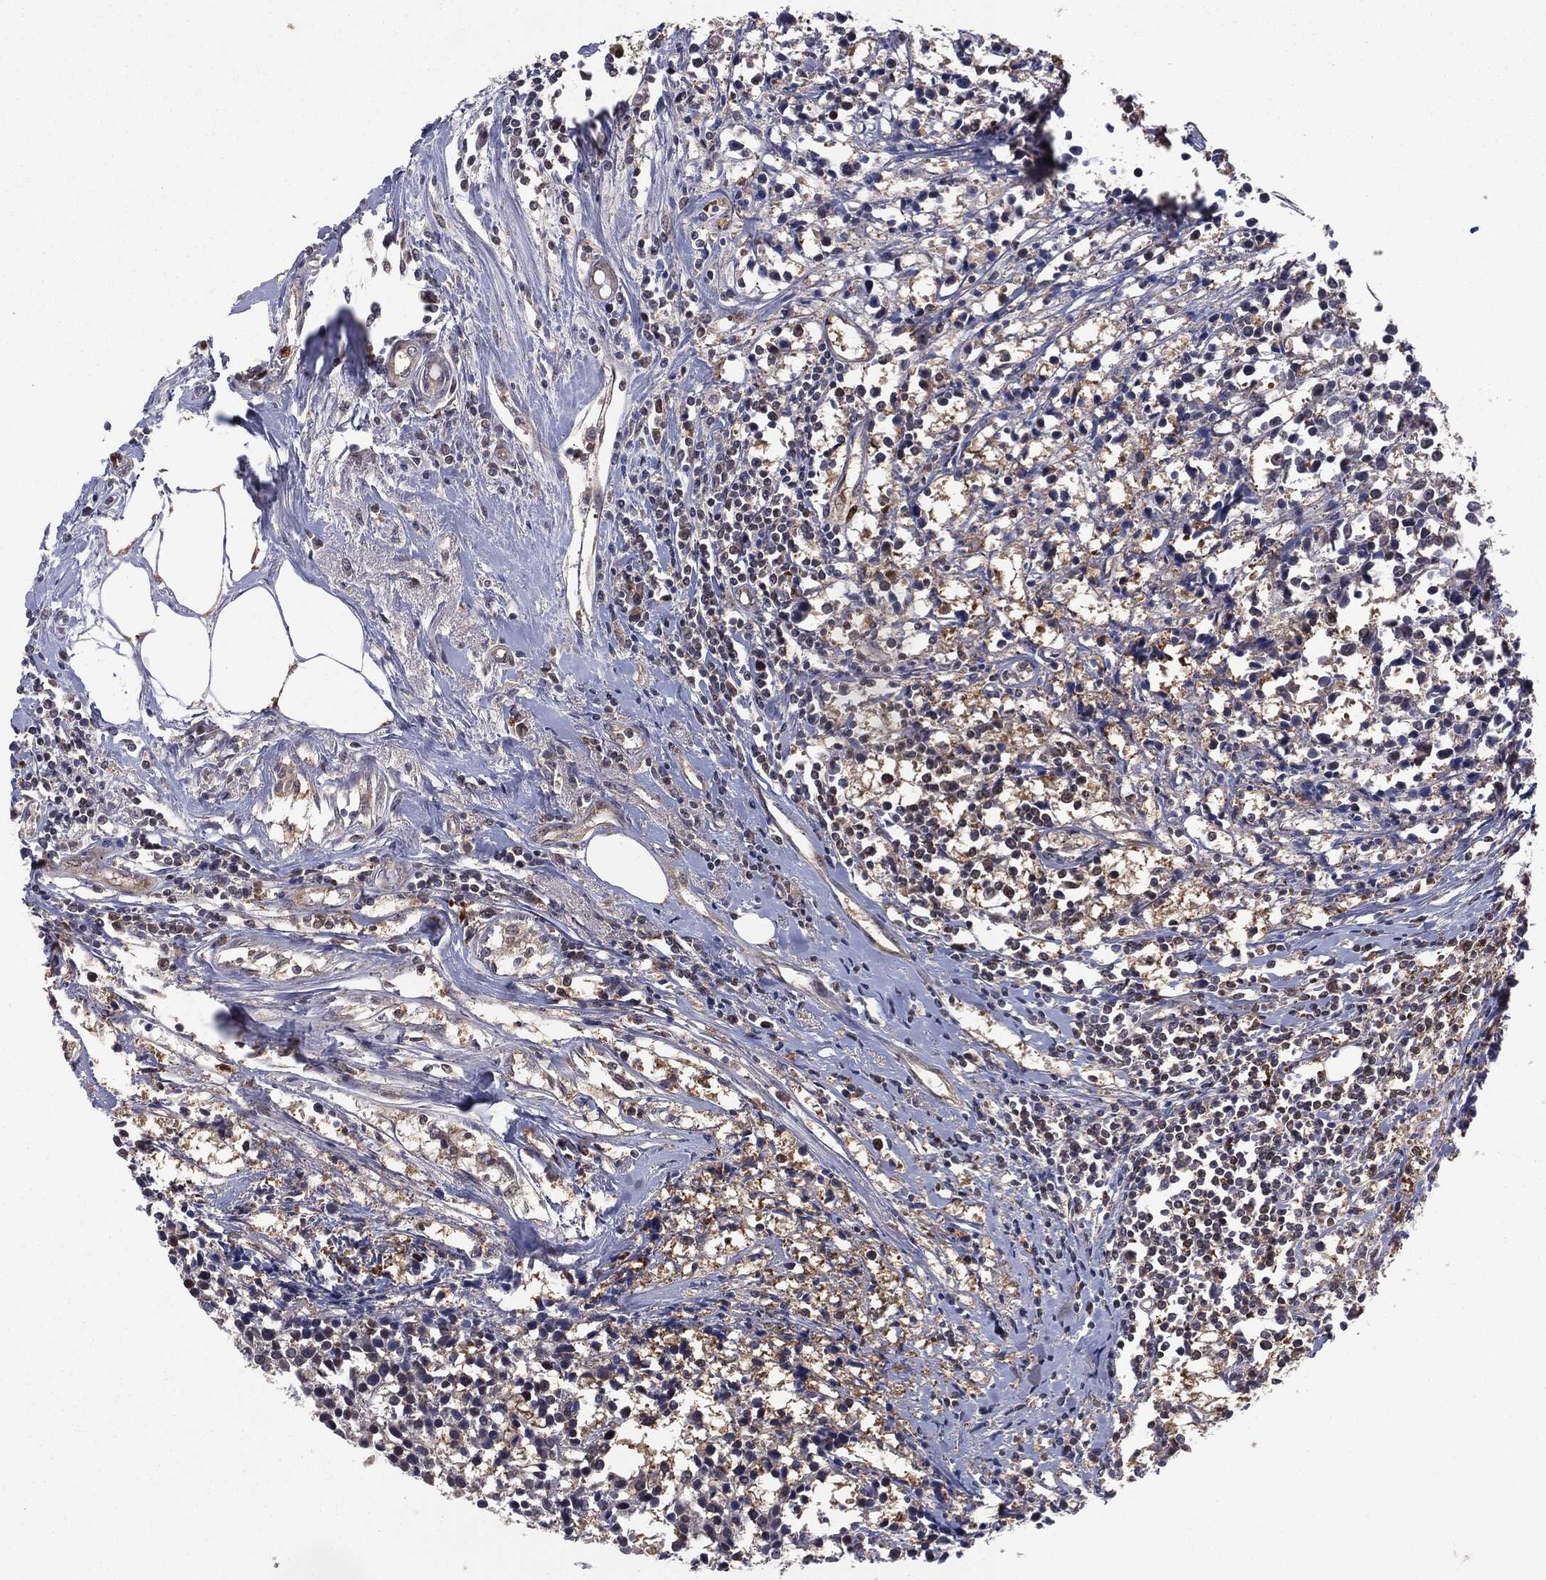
{"staining": {"intensity": "negative", "quantity": "none", "location": "none"}, "tissue": "breast cancer", "cell_type": "Tumor cells", "image_type": "cancer", "snomed": [{"axis": "morphology", "description": "Duct carcinoma"}, {"axis": "topography", "description": "Breast"}], "caption": "This is an immunohistochemistry micrograph of human breast invasive ductal carcinoma. There is no staining in tumor cells.", "gene": "GPI", "patient": {"sex": "female", "age": 80}}